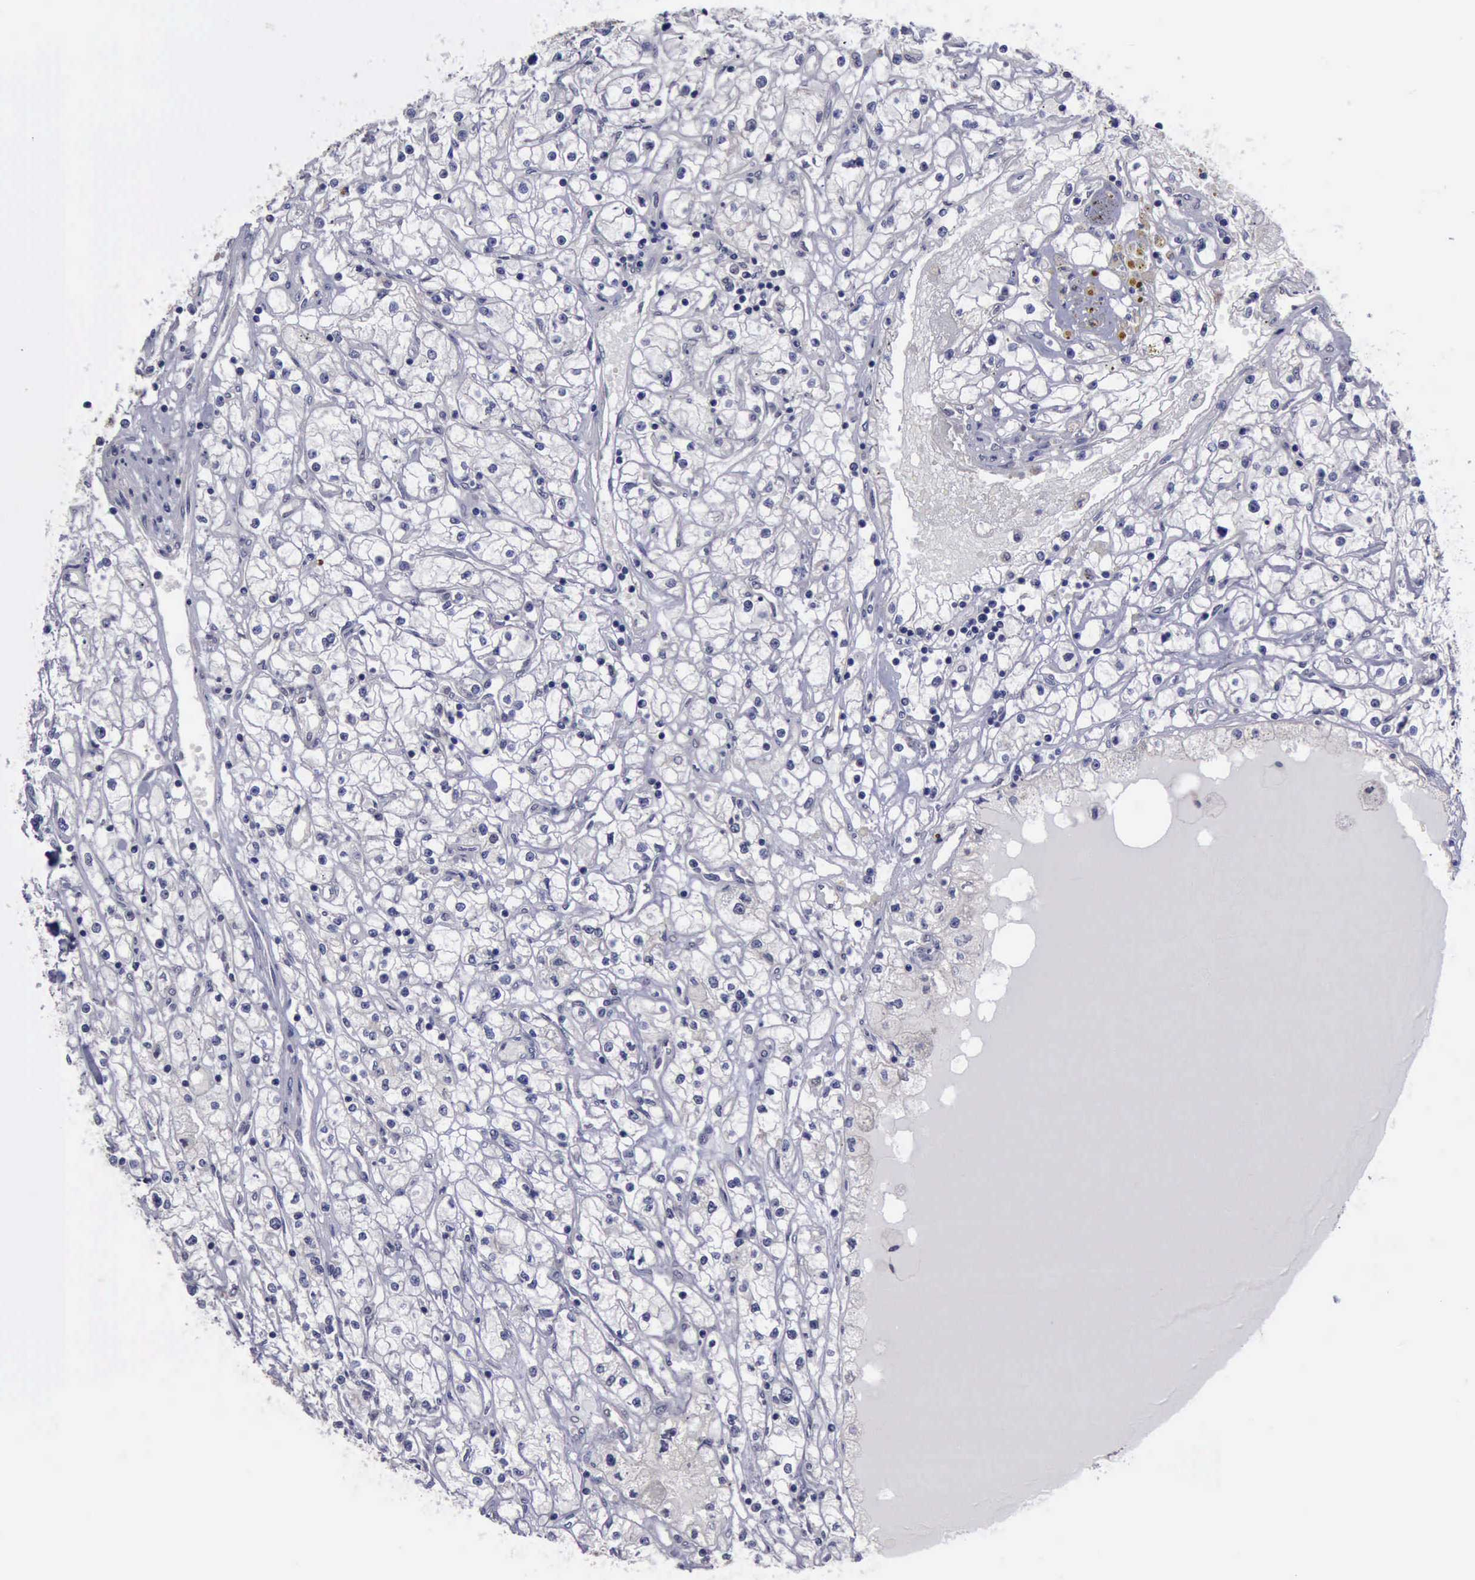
{"staining": {"intensity": "negative", "quantity": "none", "location": "none"}, "tissue": "renal cancer", "cell_type": "Tumor cells", "image_type": "cancer", "snomed": [{"axis": "morphology", "description": "Adenocarcinoma, NOS"}, {"axis": "topography", "description": "Kidney"}], "caption": "This is an immunohistochemistry (IHC) histopathology image of renal adenocarcinoma. There is no positivity in tumor cells.", "gene": "PHKA1", "patient": {"sex": "male", "age": 56}}